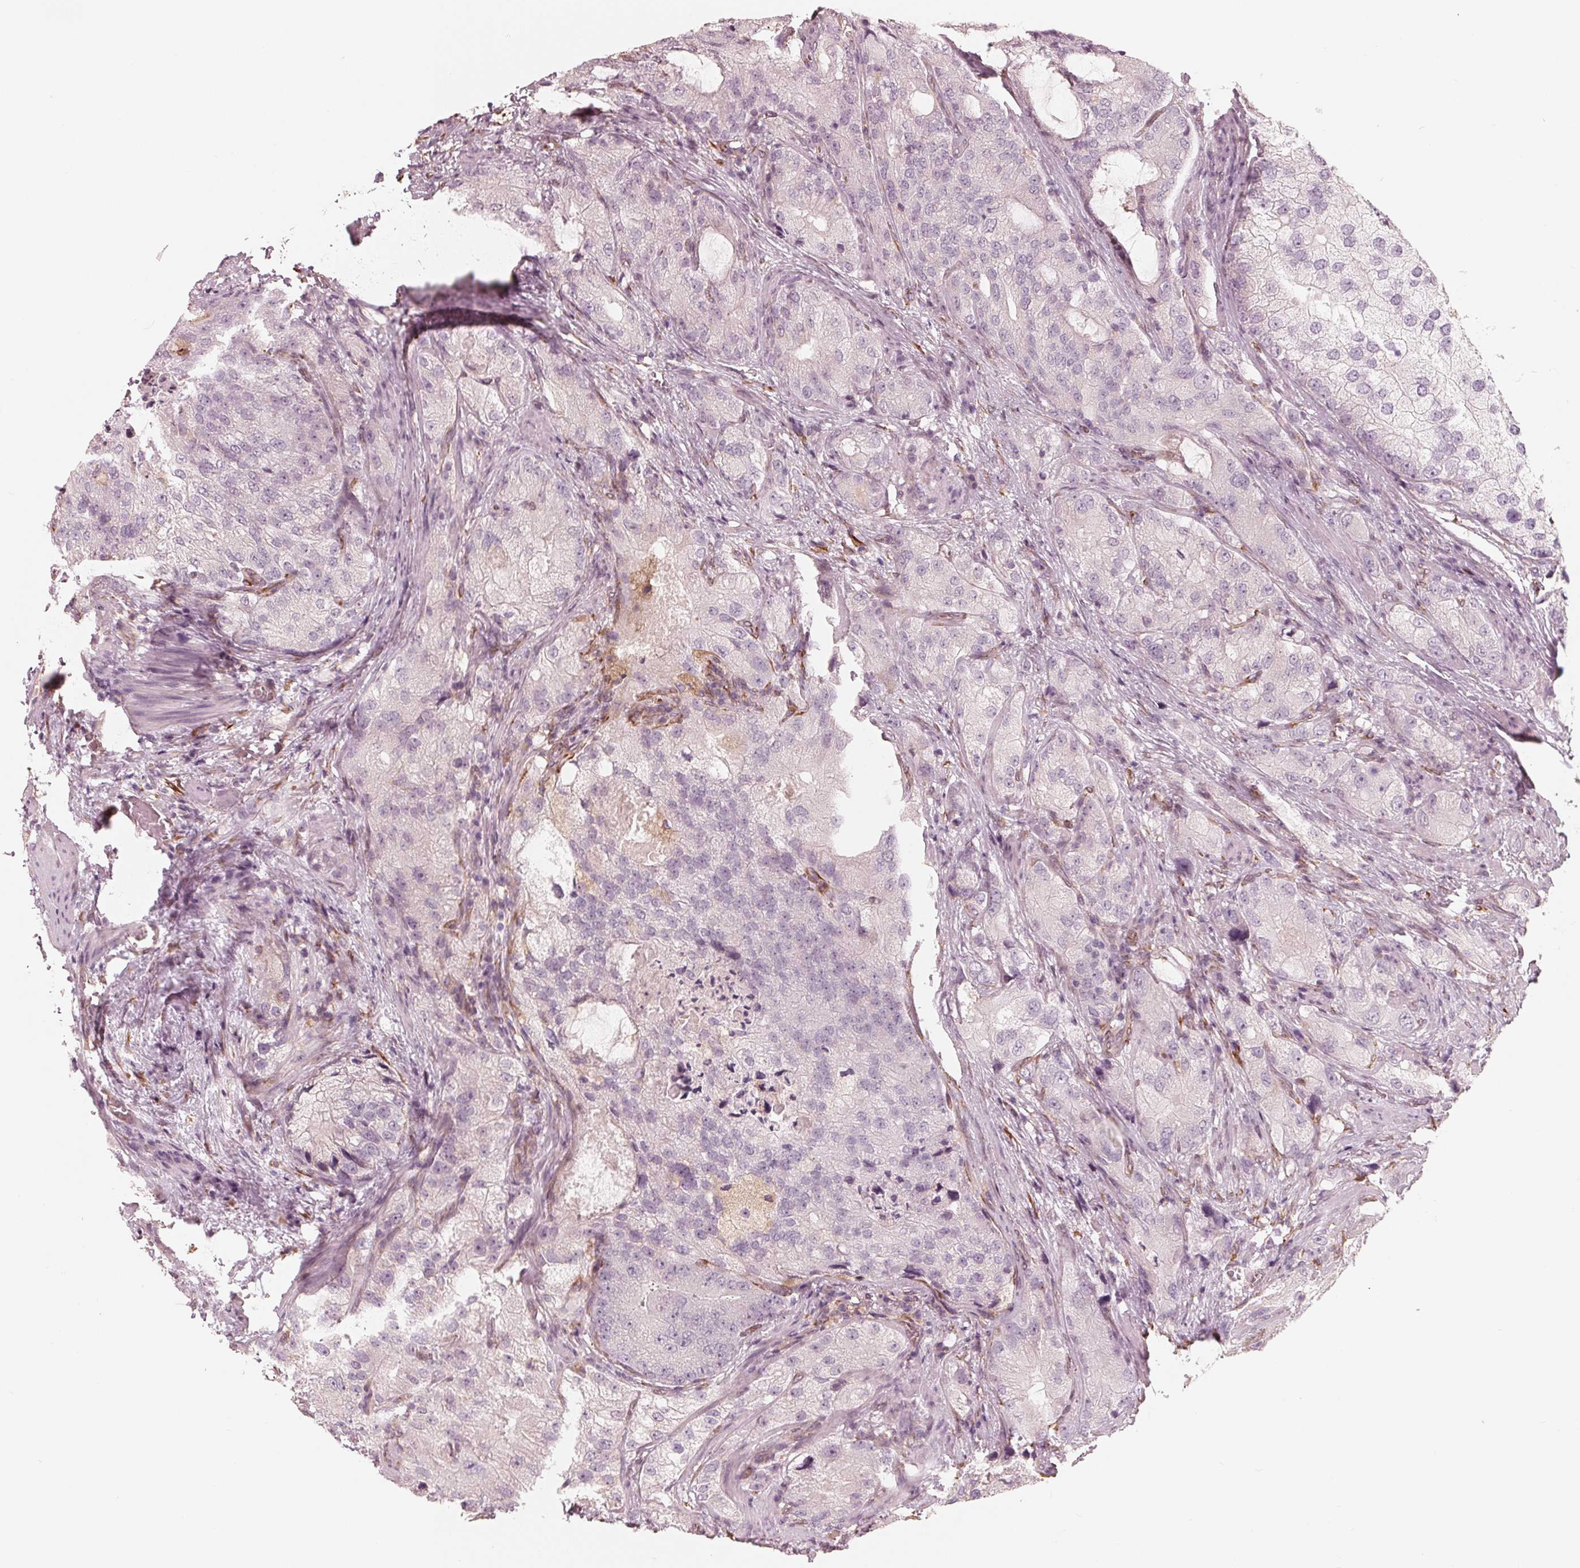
{"staining": {"intensity": "negative", "quantity": "none", "location": "none"}, "tissue": "prostate cancer", "cell_type": "Tumor cells", "image_type": "cancer", "snomed": [{"axis": "morphology", "description": "Adenocarcinoma, High grade"}, {"axis": "topography", "description": "Prostate"}], "caption": "Immunohistochemical staining of human adenocarcinoma (high-grade) (prostate) shows no significant positivity in tumor cells.", "gene": "IKBIP", "patient": {"sex": "male", "age": 70}}